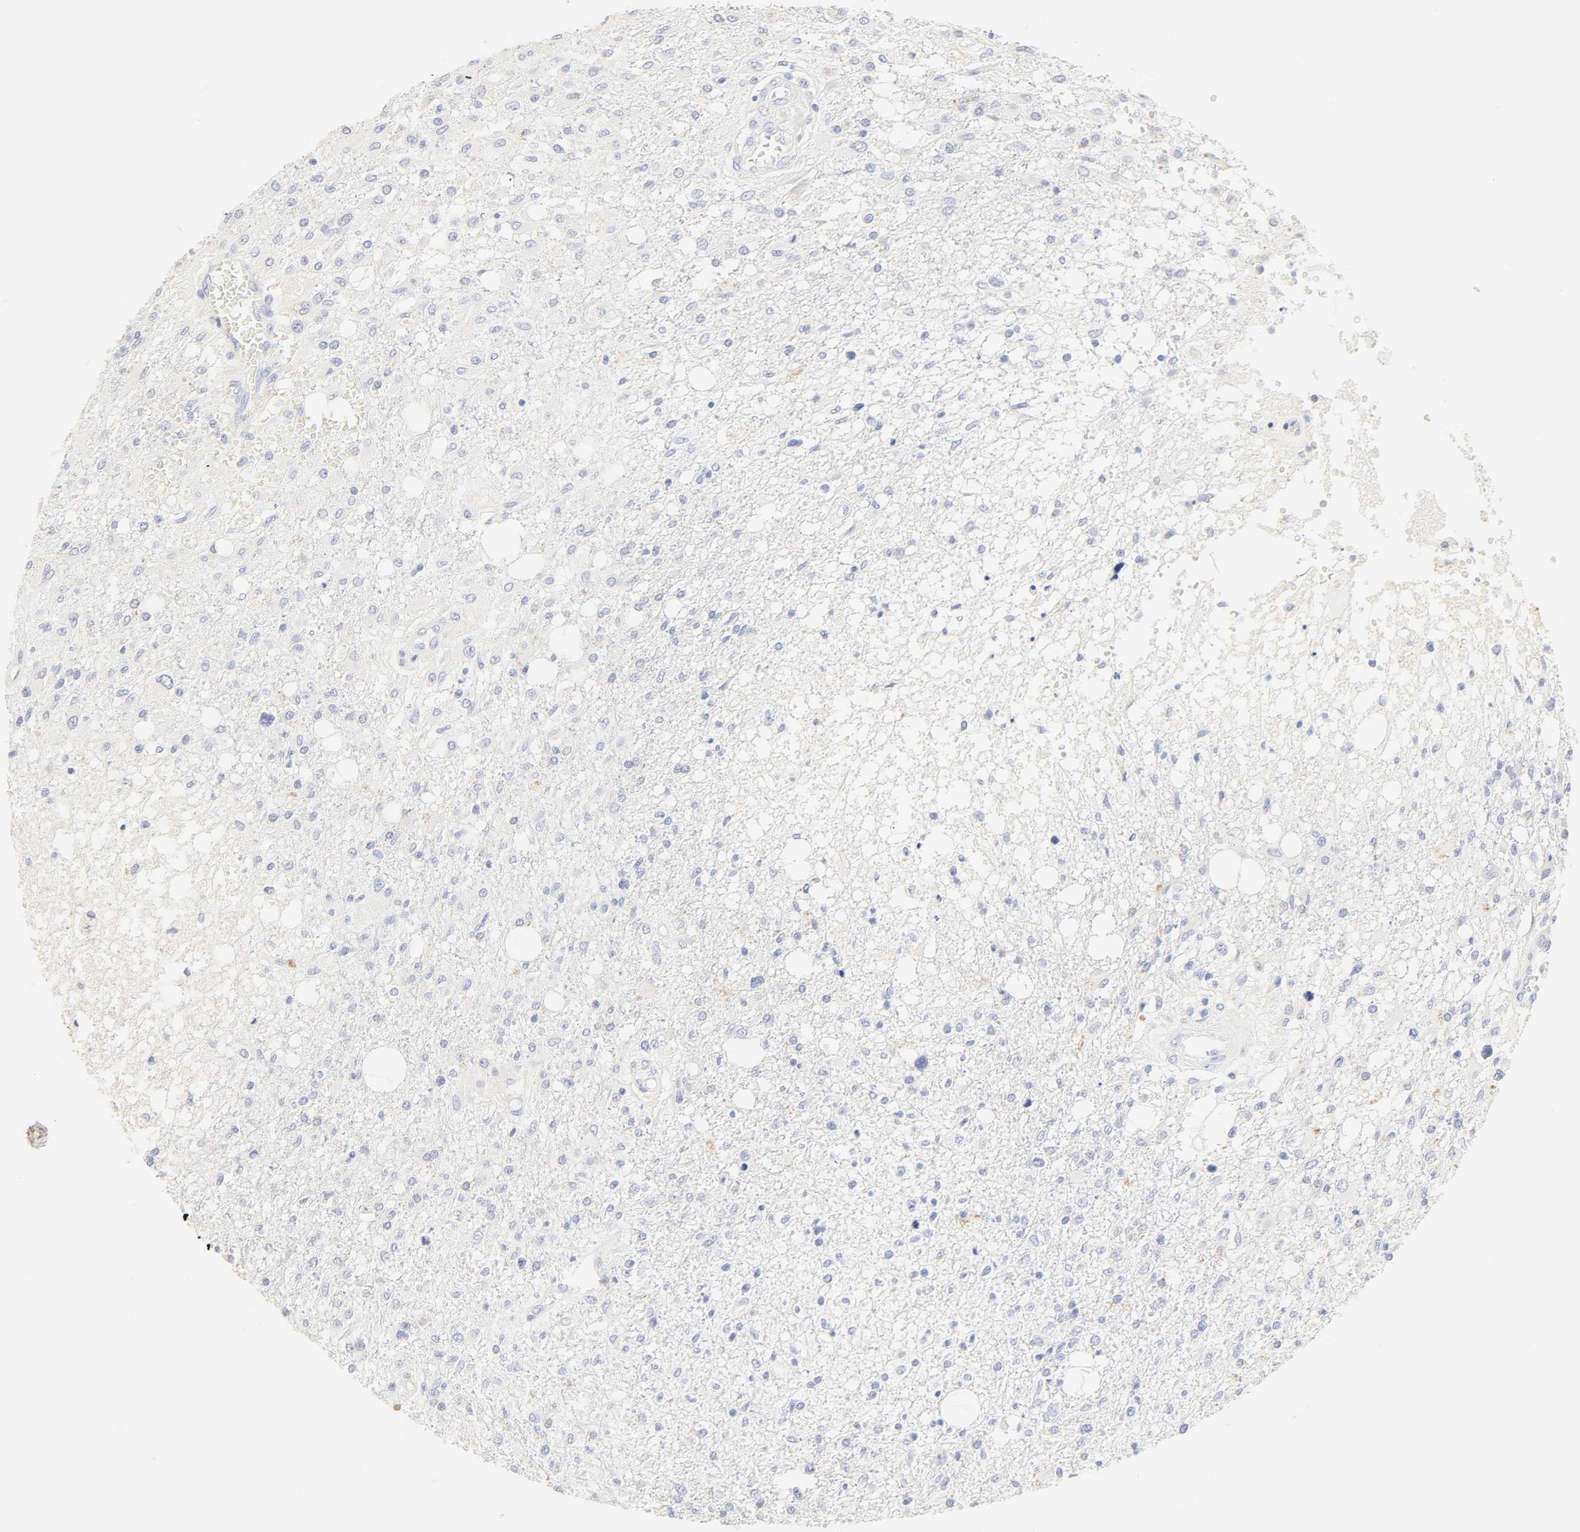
{"staining": {"intensity": "negative", "quantity": "none", "location": "none"}, "tissue": "glioma", "cell_type": "Tumor cells", "image_type": "cancer", "snomed": [{"axis": "morphology", "description": "Glioma, malignant, High grade"}, {"axis": "topography", "description": "Cerebral cortex"}], "caption": "Immunohistochemical staining of human malignant glioma (high-grade) demonstrates no significant staining in tumor cells.", "gene": "SLCO1B3", "patient": {"sex": "male", "age": 76}}